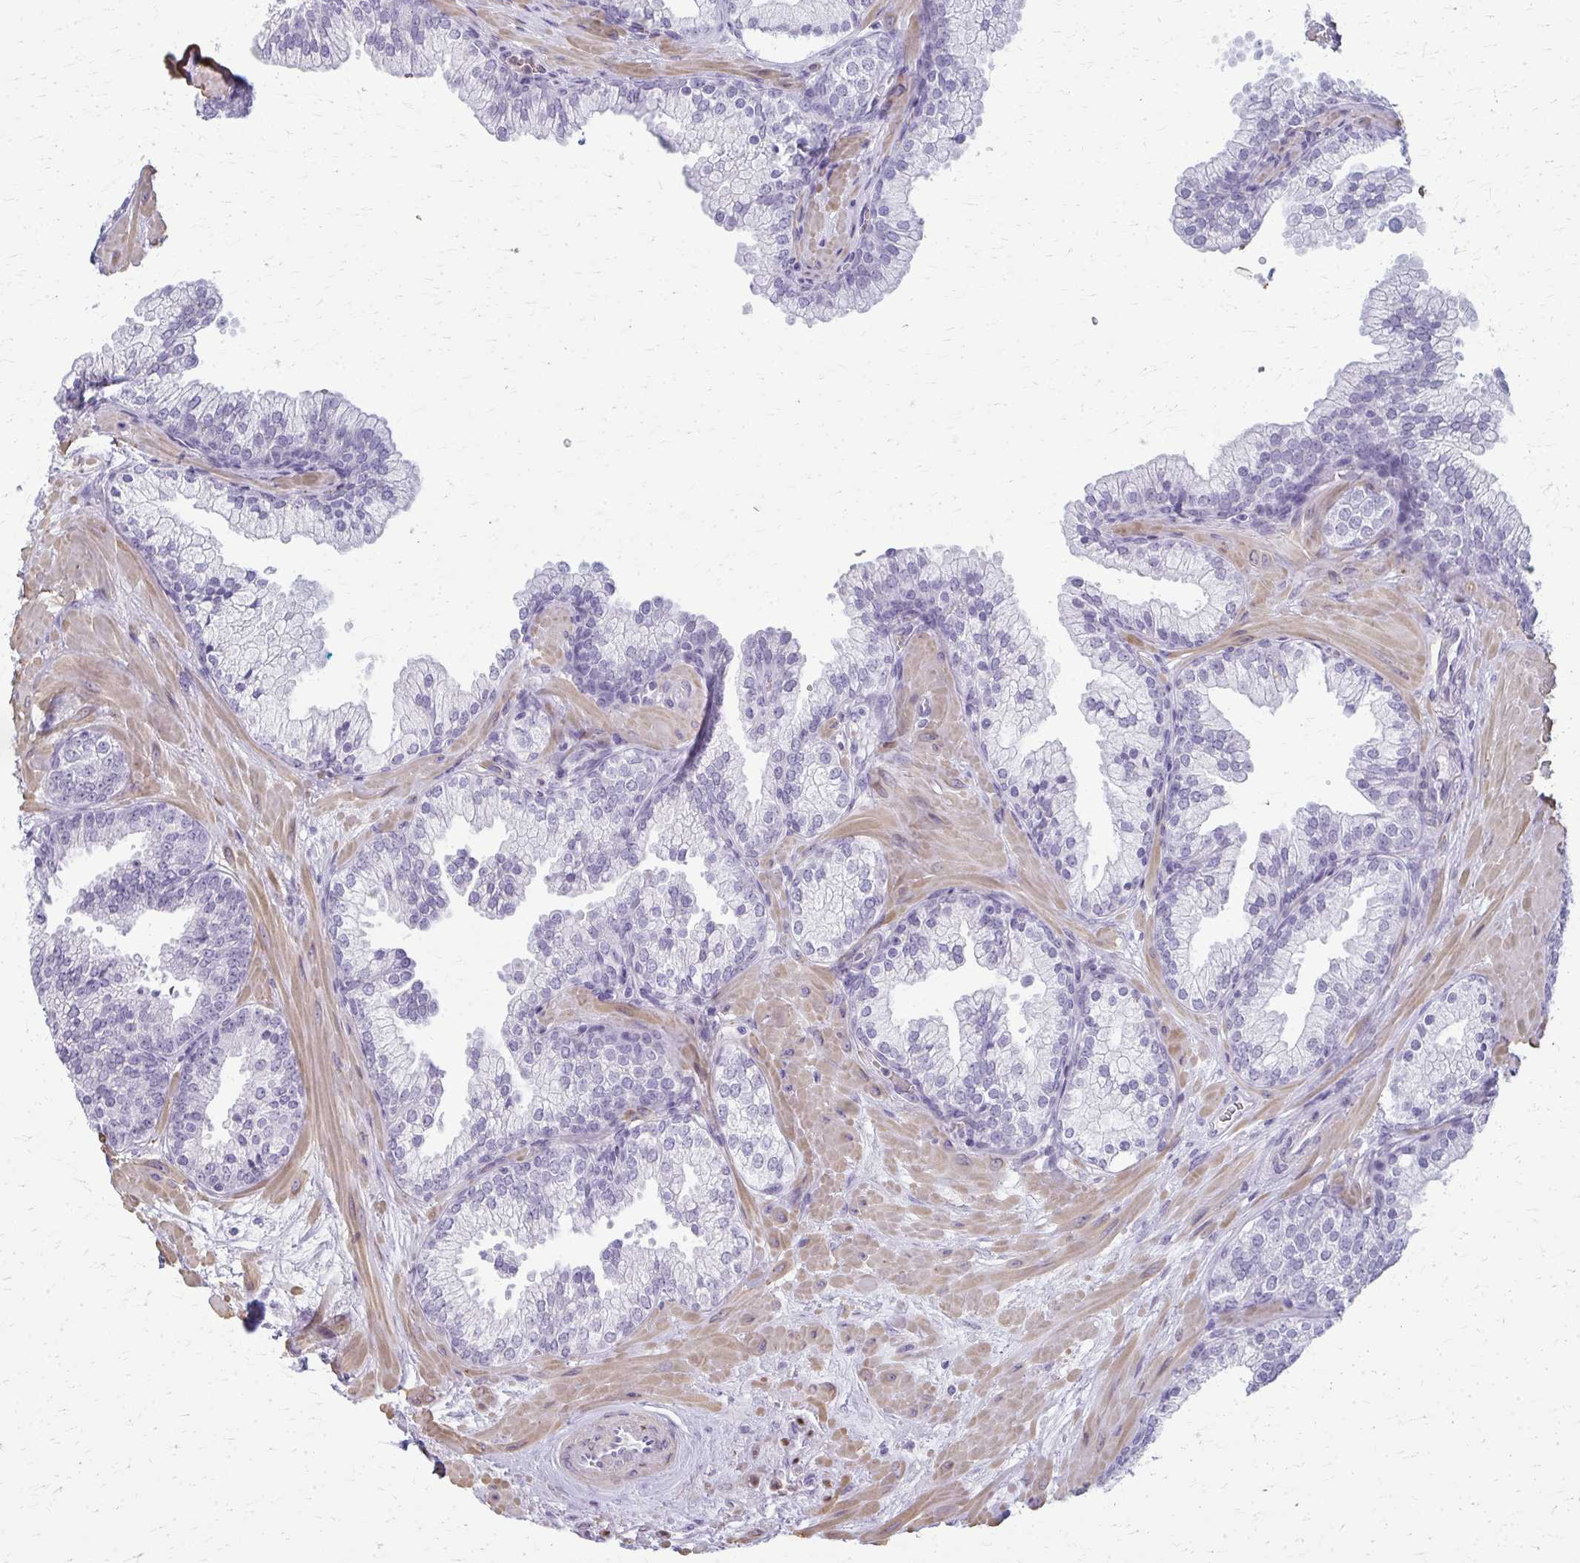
{"staining": {"intensity": "negative", "quantity": "none", "location": "none"}, "tissue": "prostate", "cell_type": "Glandular cells", "image_type": "normal", "snomed": [{"axis": "morphology", "description": "Normal tissue, NOS"}, {"axis": "topography", "description": "Prostate"}, {"axis": "topography", "description": "Peripheral nerve tissue"}], "caption": "This is an immunohistochemistry (IHC) histopathology image of normal prostate. There is no staining in glandular cells.", "gene": "CA3", "patient": {"sex": "male", "age": 61}}